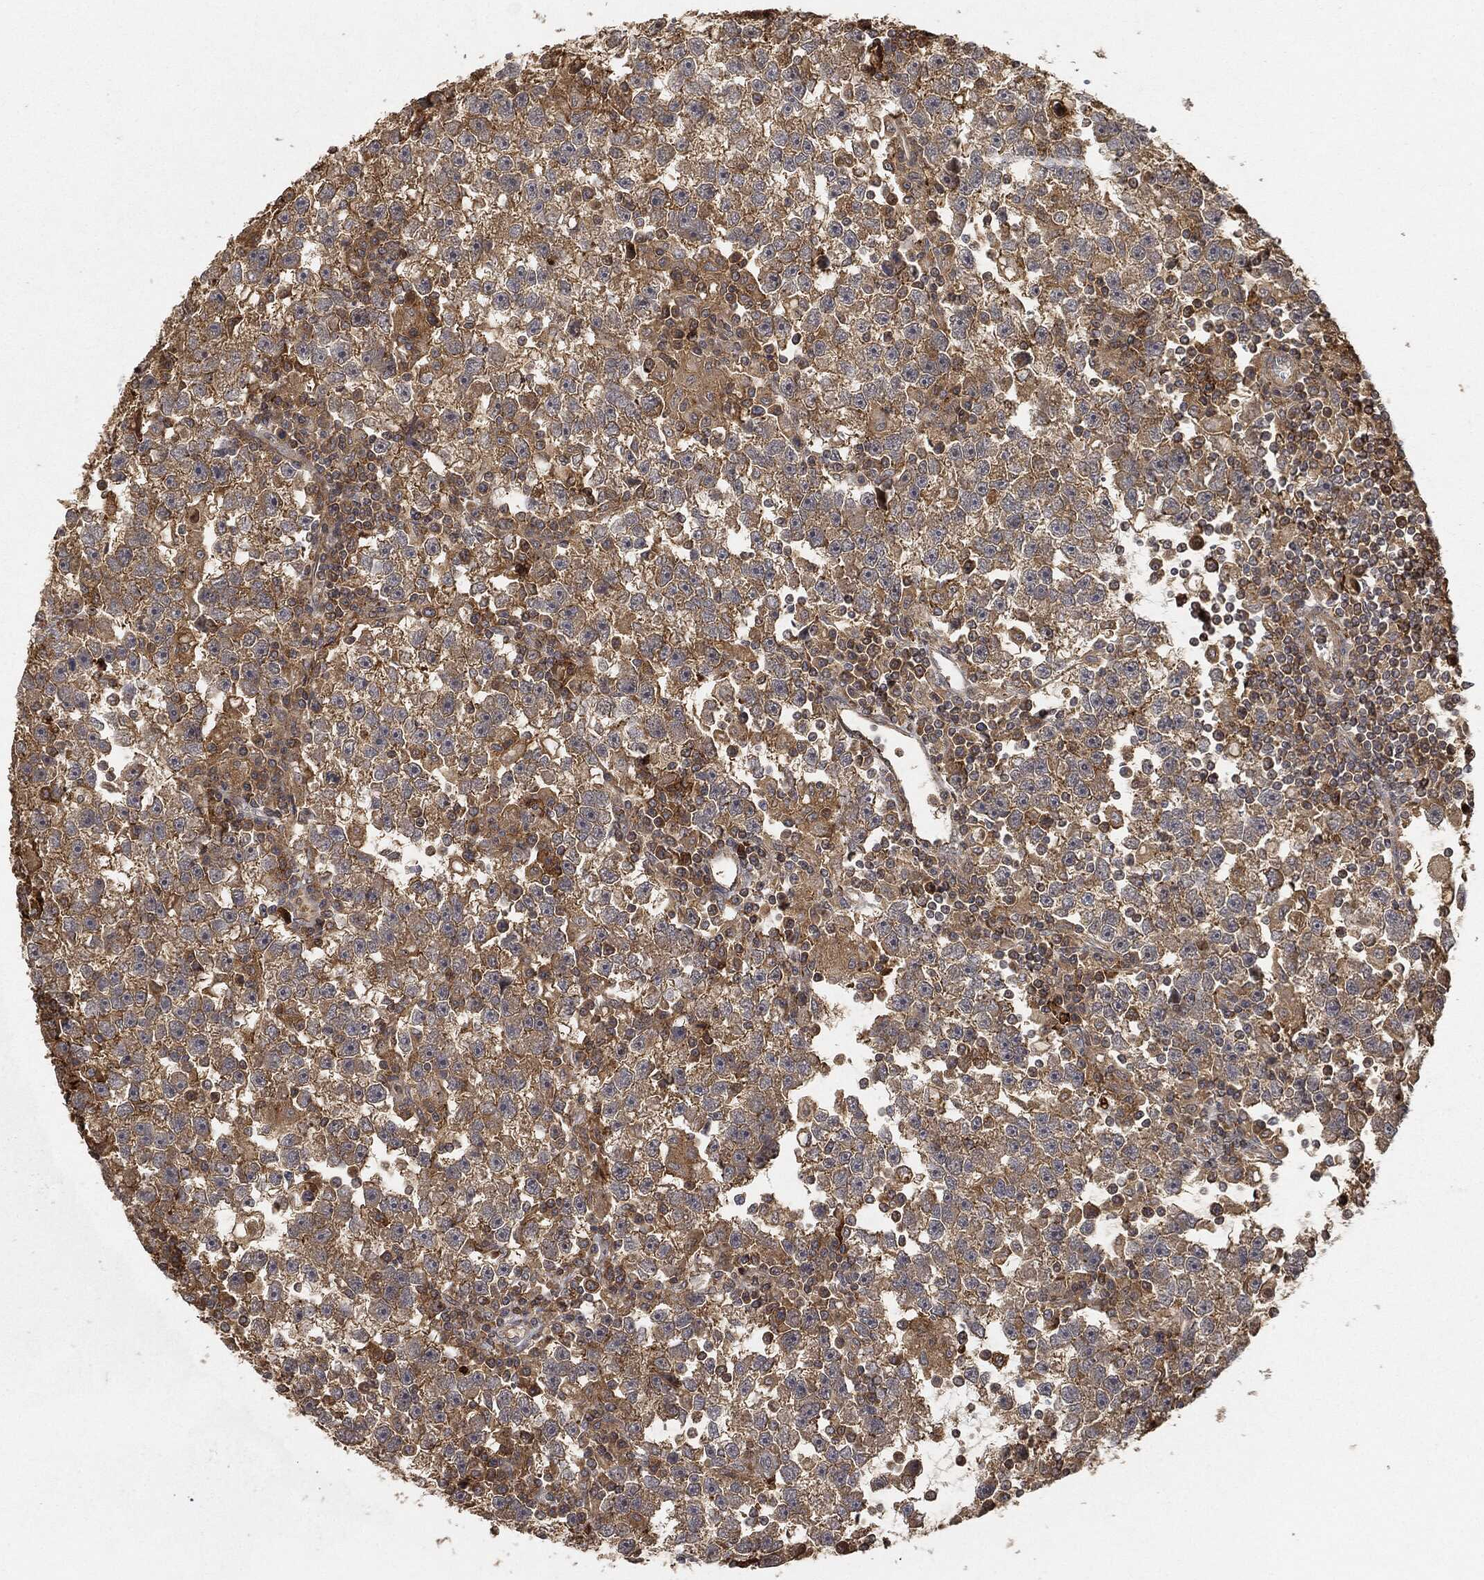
{"staining": {"intensity": "moderate", "quantity": "25%-75%", "location": "cytoplasmic/membranous"}, "tissue": "testis cancer", "cell_type": "Tumor cells", "image_type": "cancer", "snomed": [{"axis": "morphology", "description": "Seminoma, NOS"}, {"axis": "topography", "description": "Testis"}], "caption": "Immunohistochemistry (IHC) photomicrograph of human testis cancer (seminoma) stained for a protein (brown), which reveals medium levels of moderate cytoplasmic/membranous staining in approximately 25%-75% of tumor cells.", "gene": "TPT1", "patient": {"sex": "male", "age": 47}}